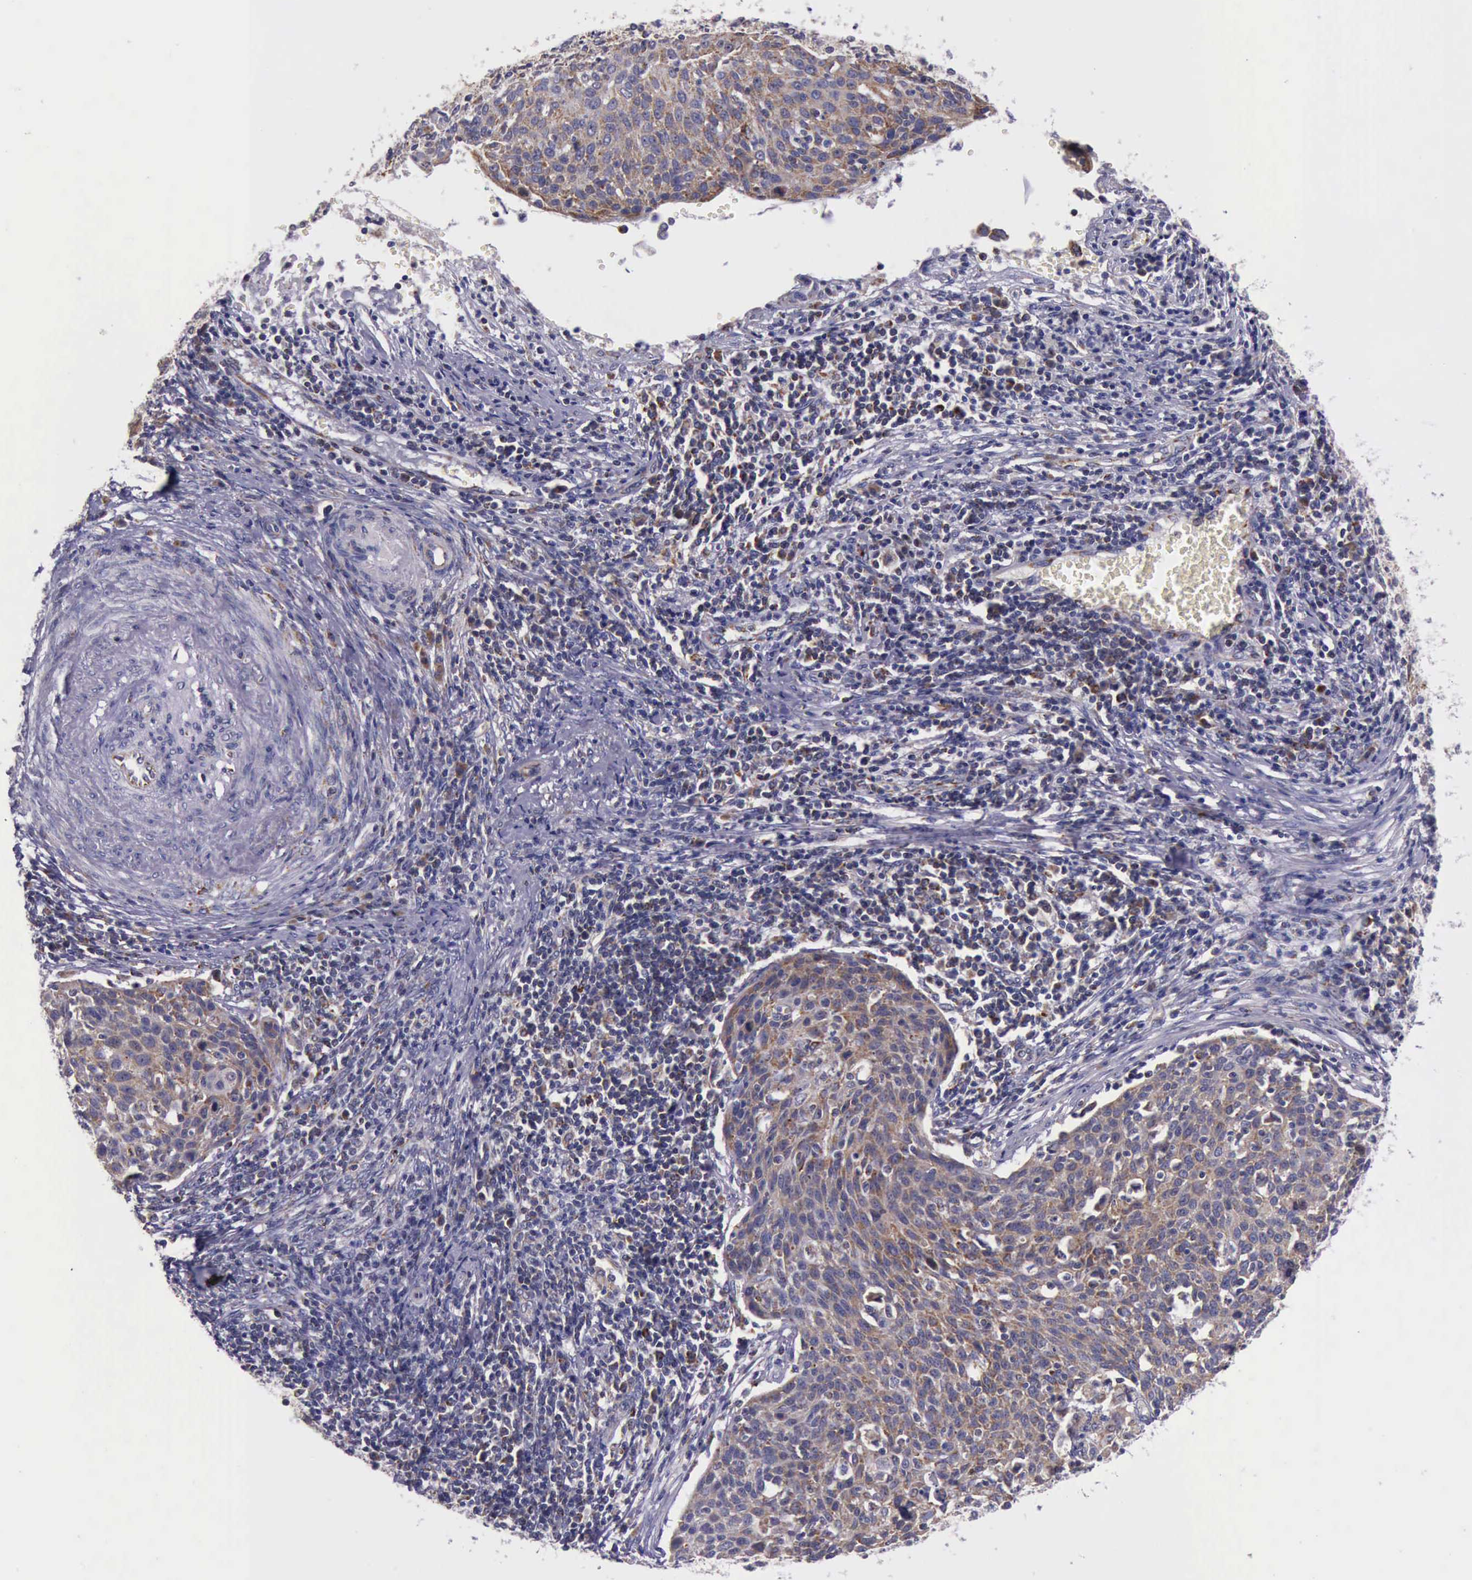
{"staining": {"intensity": "weak", "quantity": ">75%", "location": "cytoplasmic/membranous"}, "tissue": "cervical cancer", "cell_type": "Tumor cells", "image_type": "cancer", "snomed": [{"axis": "morphology", "description": "Squamous cell carcinoma, NOS"}, {"axis": "topography", "description": "Cervix"}], "caption": "Cervical squamous cell carcinoma tissue displays weak cytoplasmic/membranous staining in approximately >75% of tumor cells The staining was performed using DAB to visualize the protein expression in brown, while the nuclei were stained in blue with hematoxylin (Magnification: 20x).", "gene": "TXN2", "patient": {"sex": "female", "age": 38}}